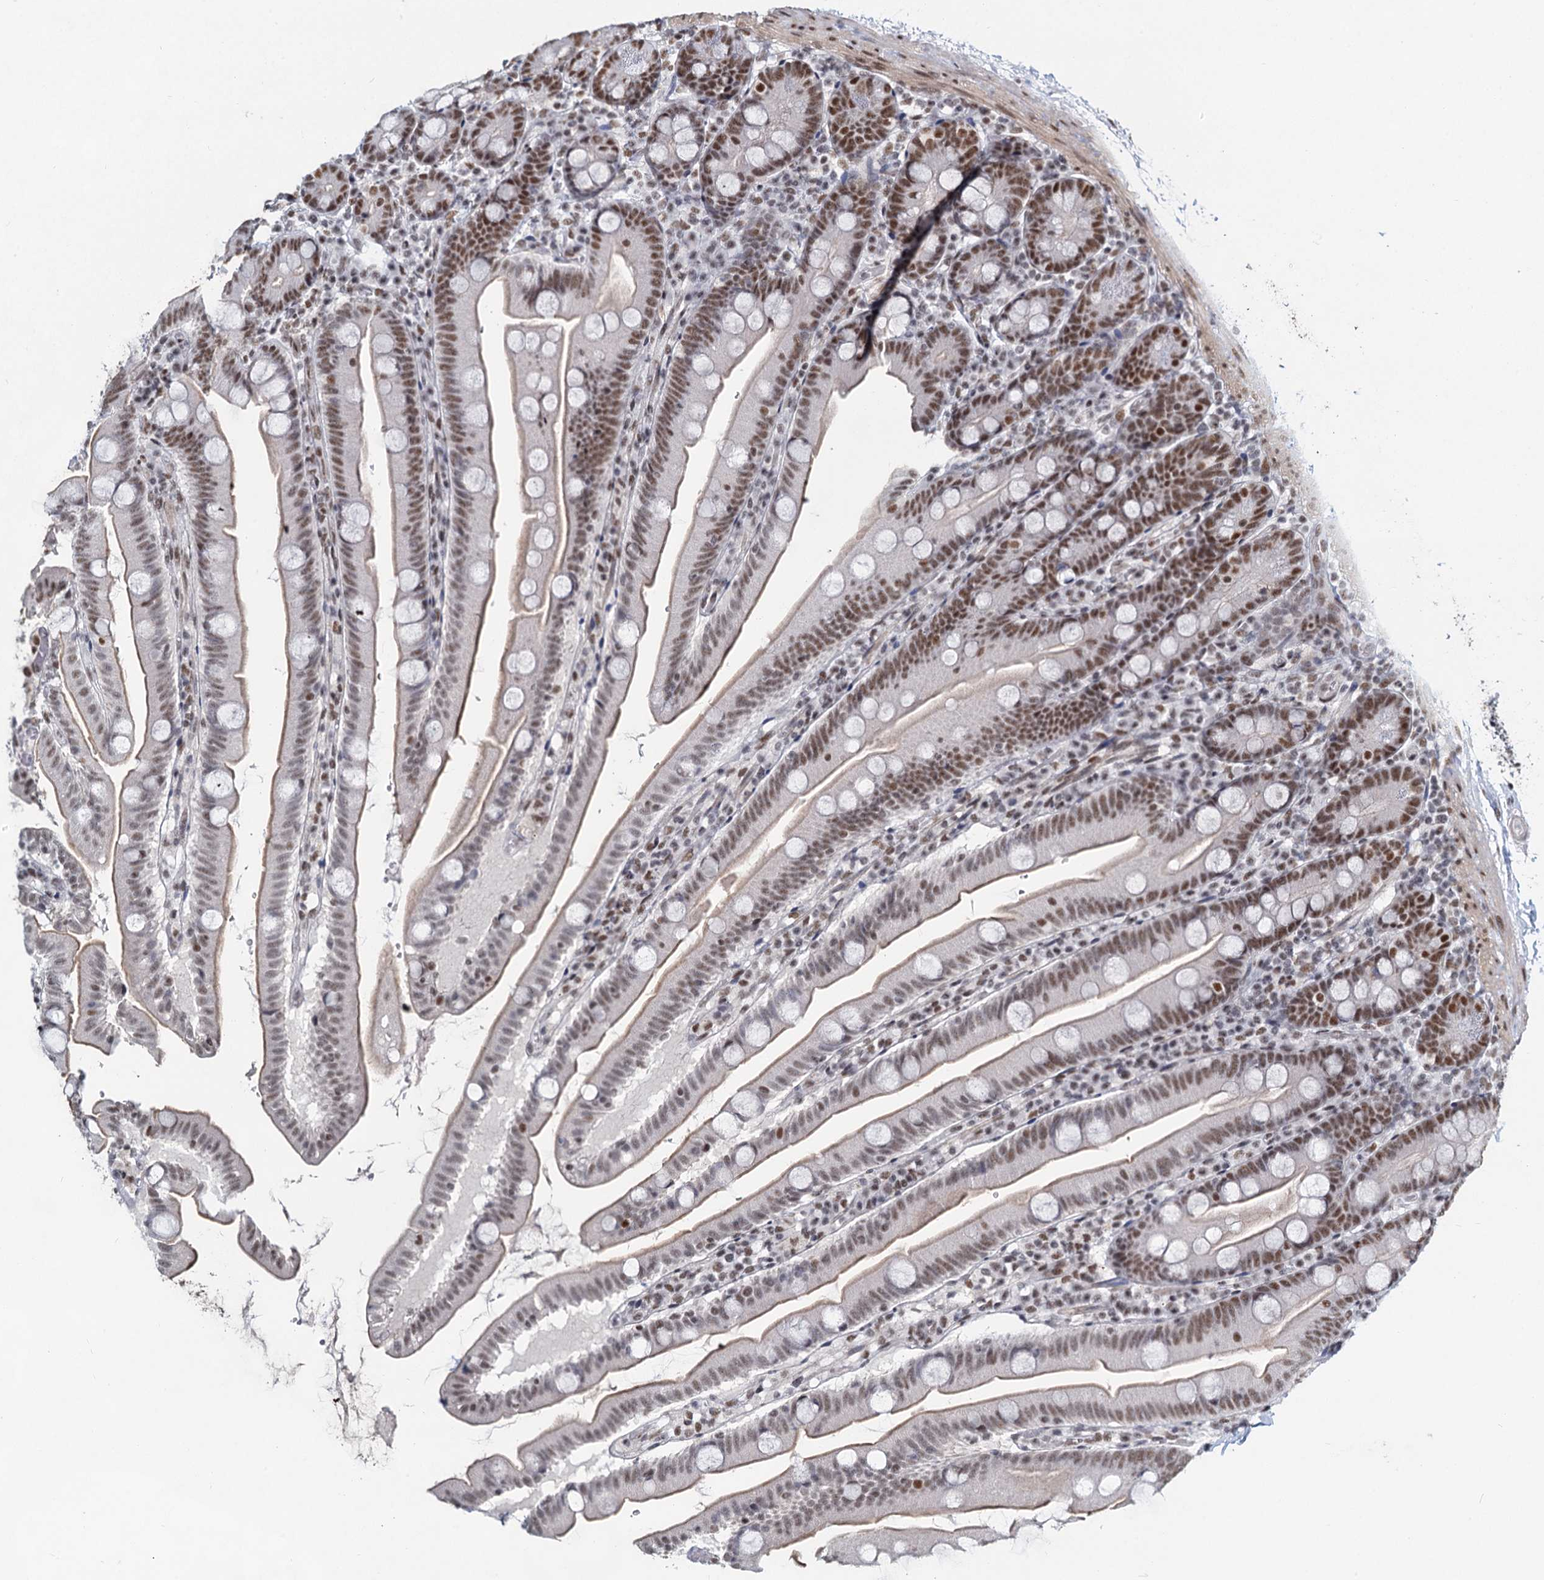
{"staining": {"intensity": "moderate", "quantity": "25%-75%", "location": "nuclear"}, "tissue": "small intestine", "cell_type": "Glandular cells", "image_type": "normal", "snomed": [{"axis": "morphology", "description": "Normal tissue, NOS"}, {"axis": "topography", "description": "Small intestine"}], "caption": "Moderate nuclear staining for a protein is seen in about 25%-75% of glandular cells of benign small intestine using IHC.", "gene": "METTL14", "patient": {"sex": "female", "age": 68}}